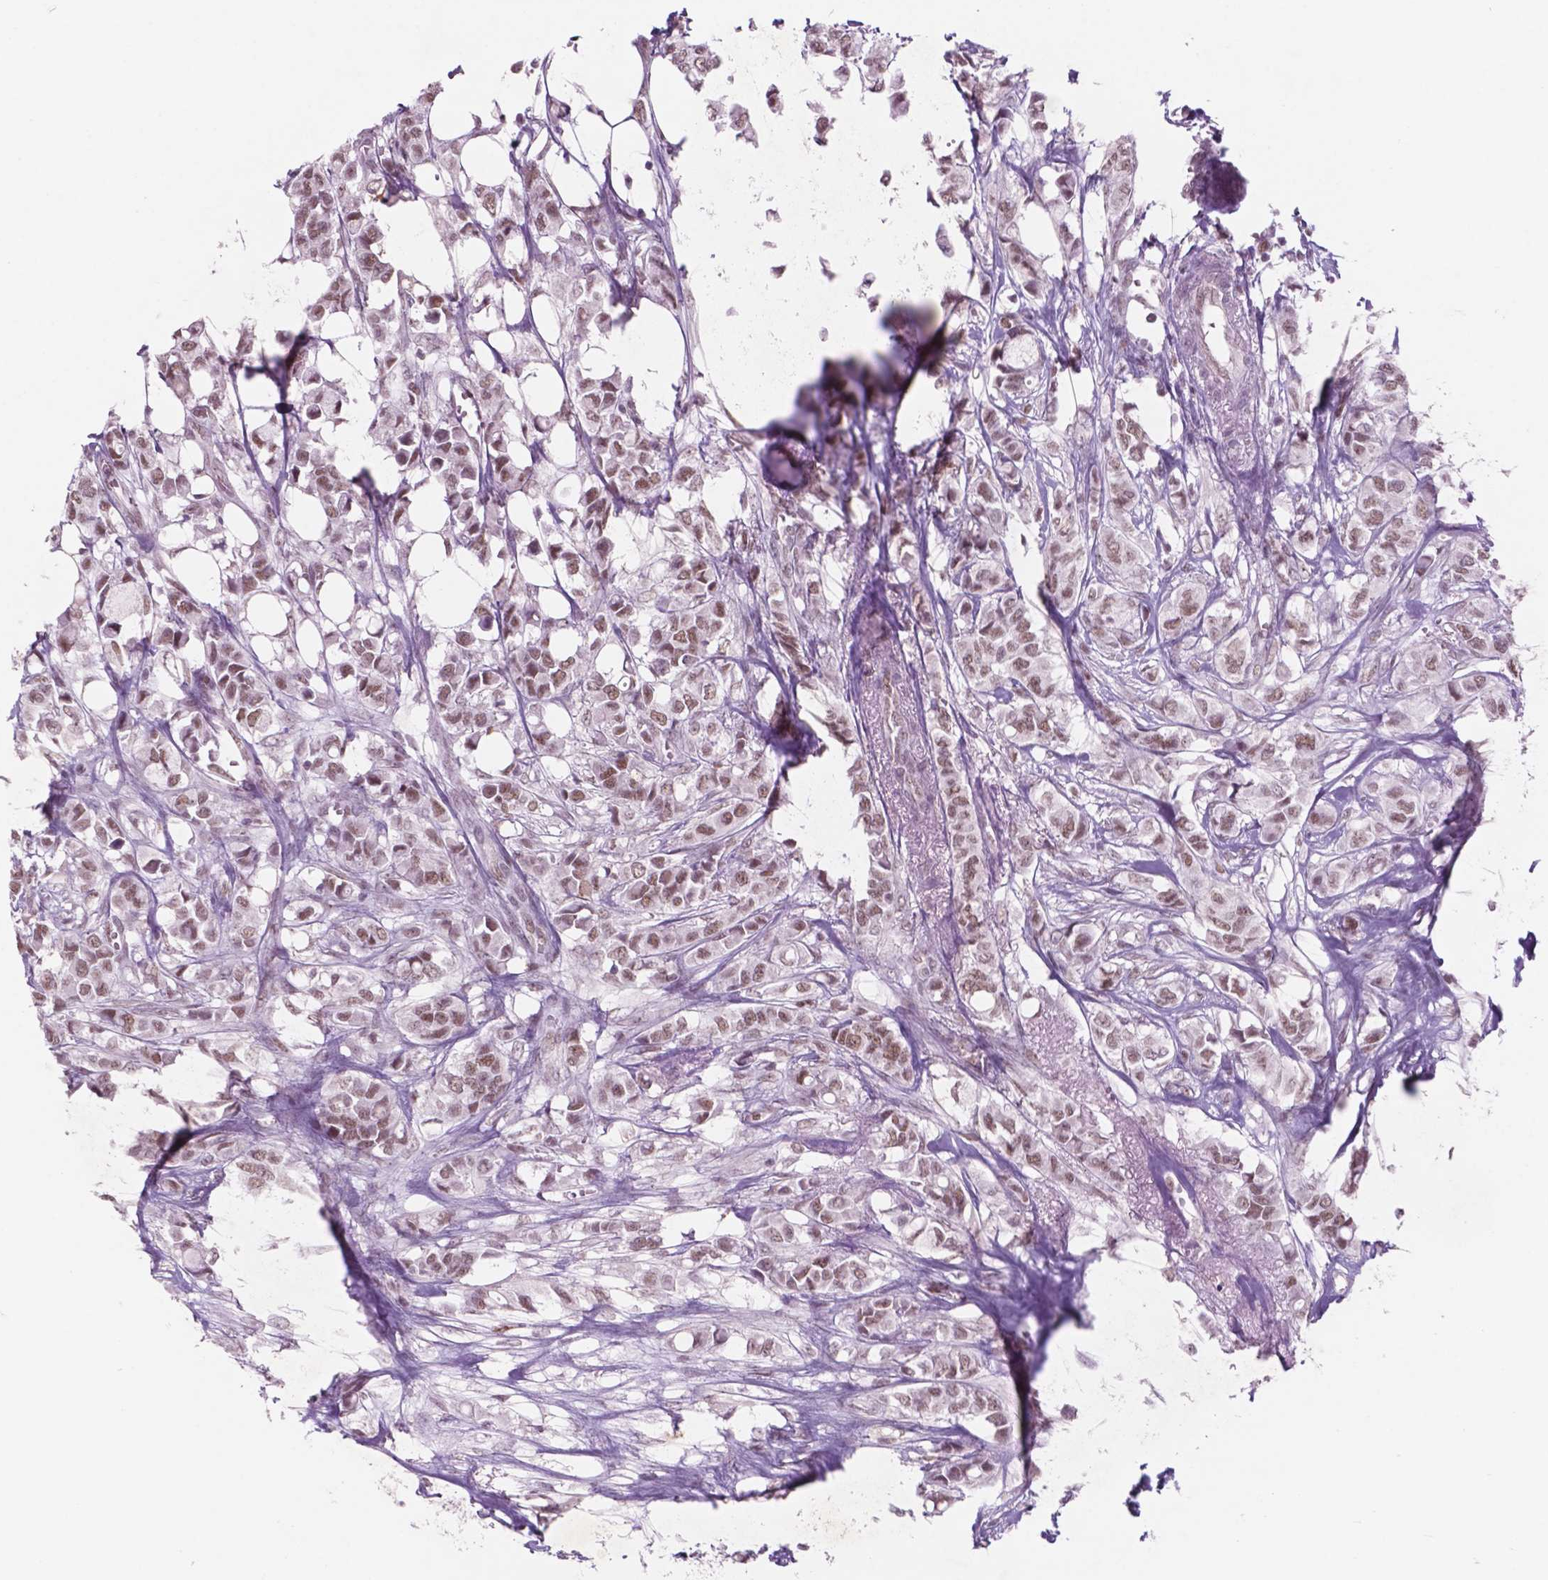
{"staining": {"intensity": "moderate", "quantity": ">75%", "location": "nuclear"}, "tissue": "breast cancer", "cell_type": "Tumor cells", "image_type": "cancer", "snomed": [{"axis": "morphology", "description": "Duct carcinoma"}, {"axis": "topography", "description": "Breast"}], "caption": "Protein staining reveals moderate nuclear expression in approximately >75% of tumor cells in breast invasive ductal carcinoma. Immunohistochemistry stains the protein in brown and the nuclei are stained blue.", "gene": "CTR9", "patient": {"sex": "female", "age": 85}}